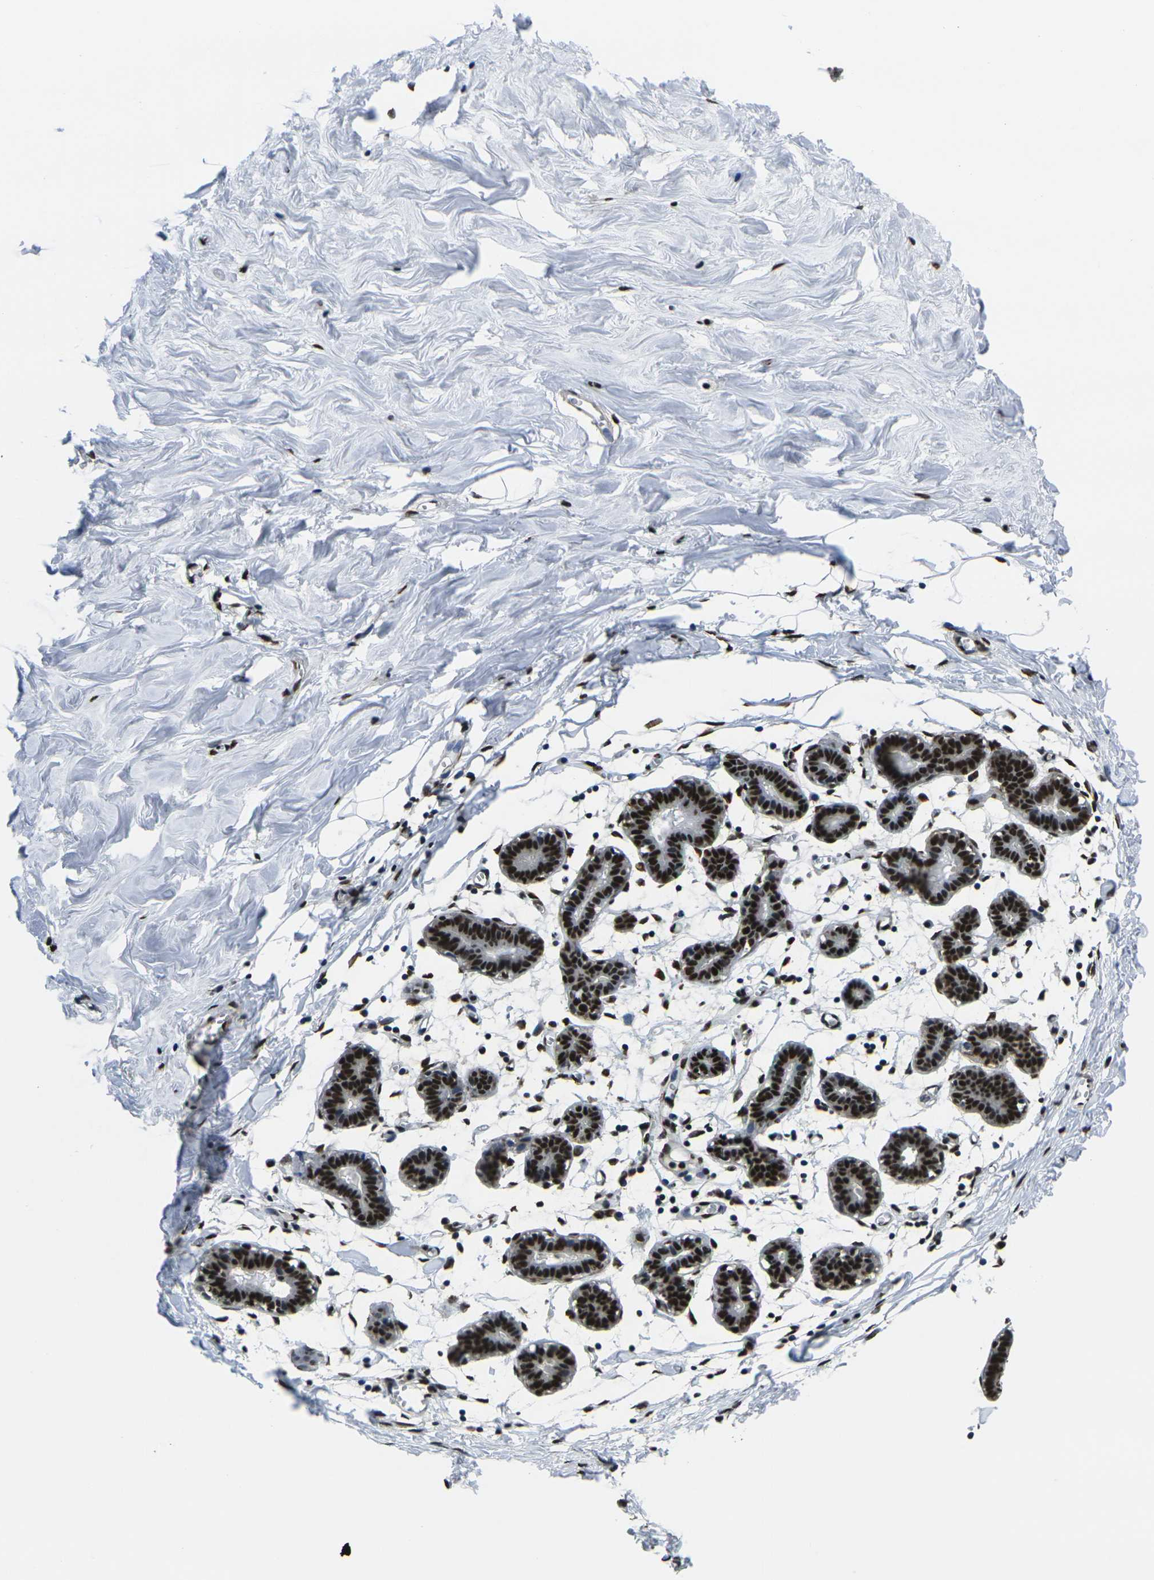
{"staining": {"intensity": "strong", "quantity": "<25%", "location": "nuclear"}, "tissue": "breast", "cell_type": "Adipocytes", "image_type": "normal", "snomed": [{"axis": "morphology", "description": "Normal tissue, NOS"}, {"axis": "topography", "description": "Breast"}], "caption": "Immunohistochemical staining of unremarkable human breast shows medium levels of strong nuclear positivity in approximately <25% of adipocytes.", "gene": "SMARCC1", "patient": {"sex": "female", "age": 27}}